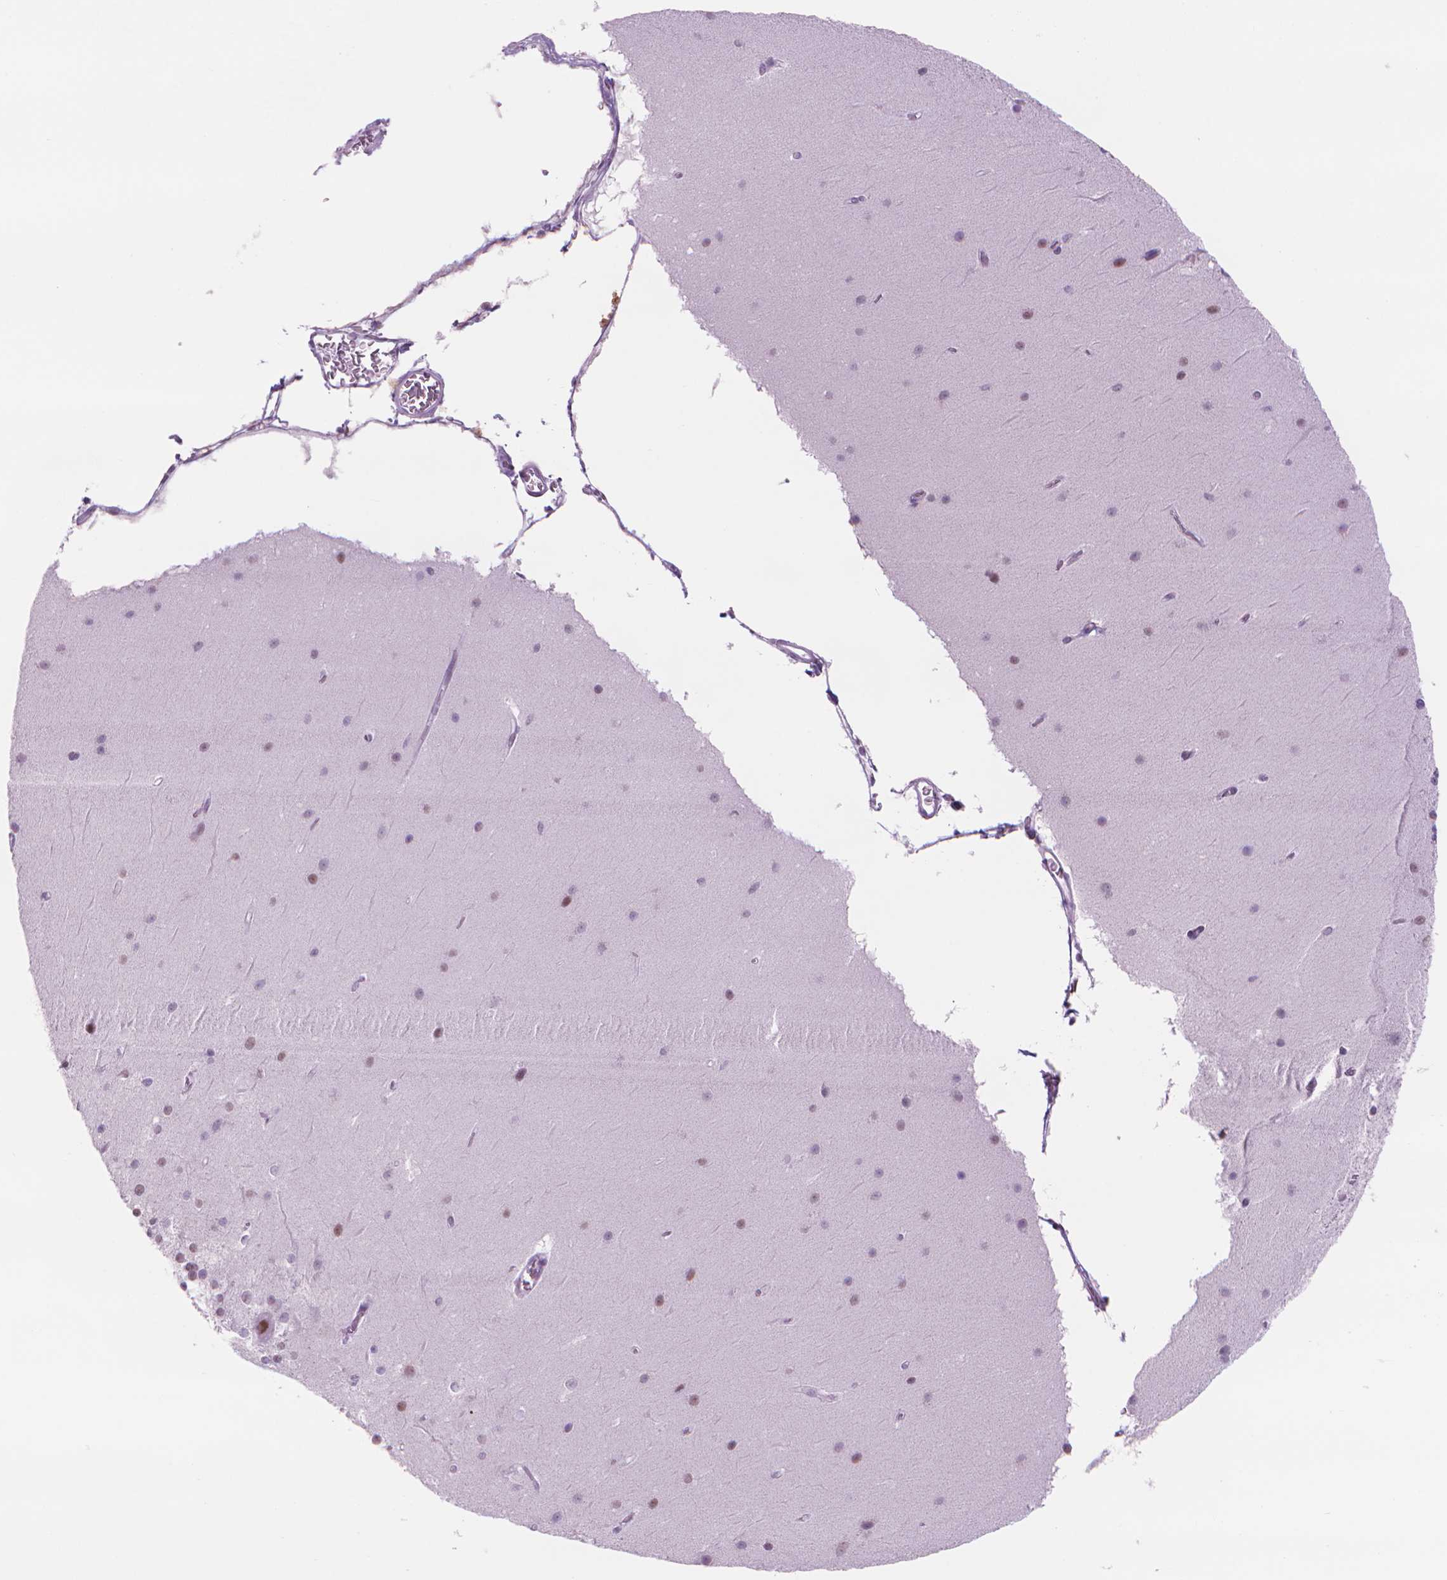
{"staining": {"intensity": "moderate", "quantity": "<25%", "location": "nuclear"}, "tissue": "cerebellum", "cell_type": "Cells in granular layer", "image_type": "normal", "snomed": [{"axis": "morphology", "description": "Normal tissue, NOS"}, {"axis": "topography", "description": "Cerebellum"}], "caption": "Moderate nuclear expression is seen in approximately <25% of cells in granular layer in normal cerebellum.", "gene": "POLR3D", "patient": {"sex": "female", "age": 19}}